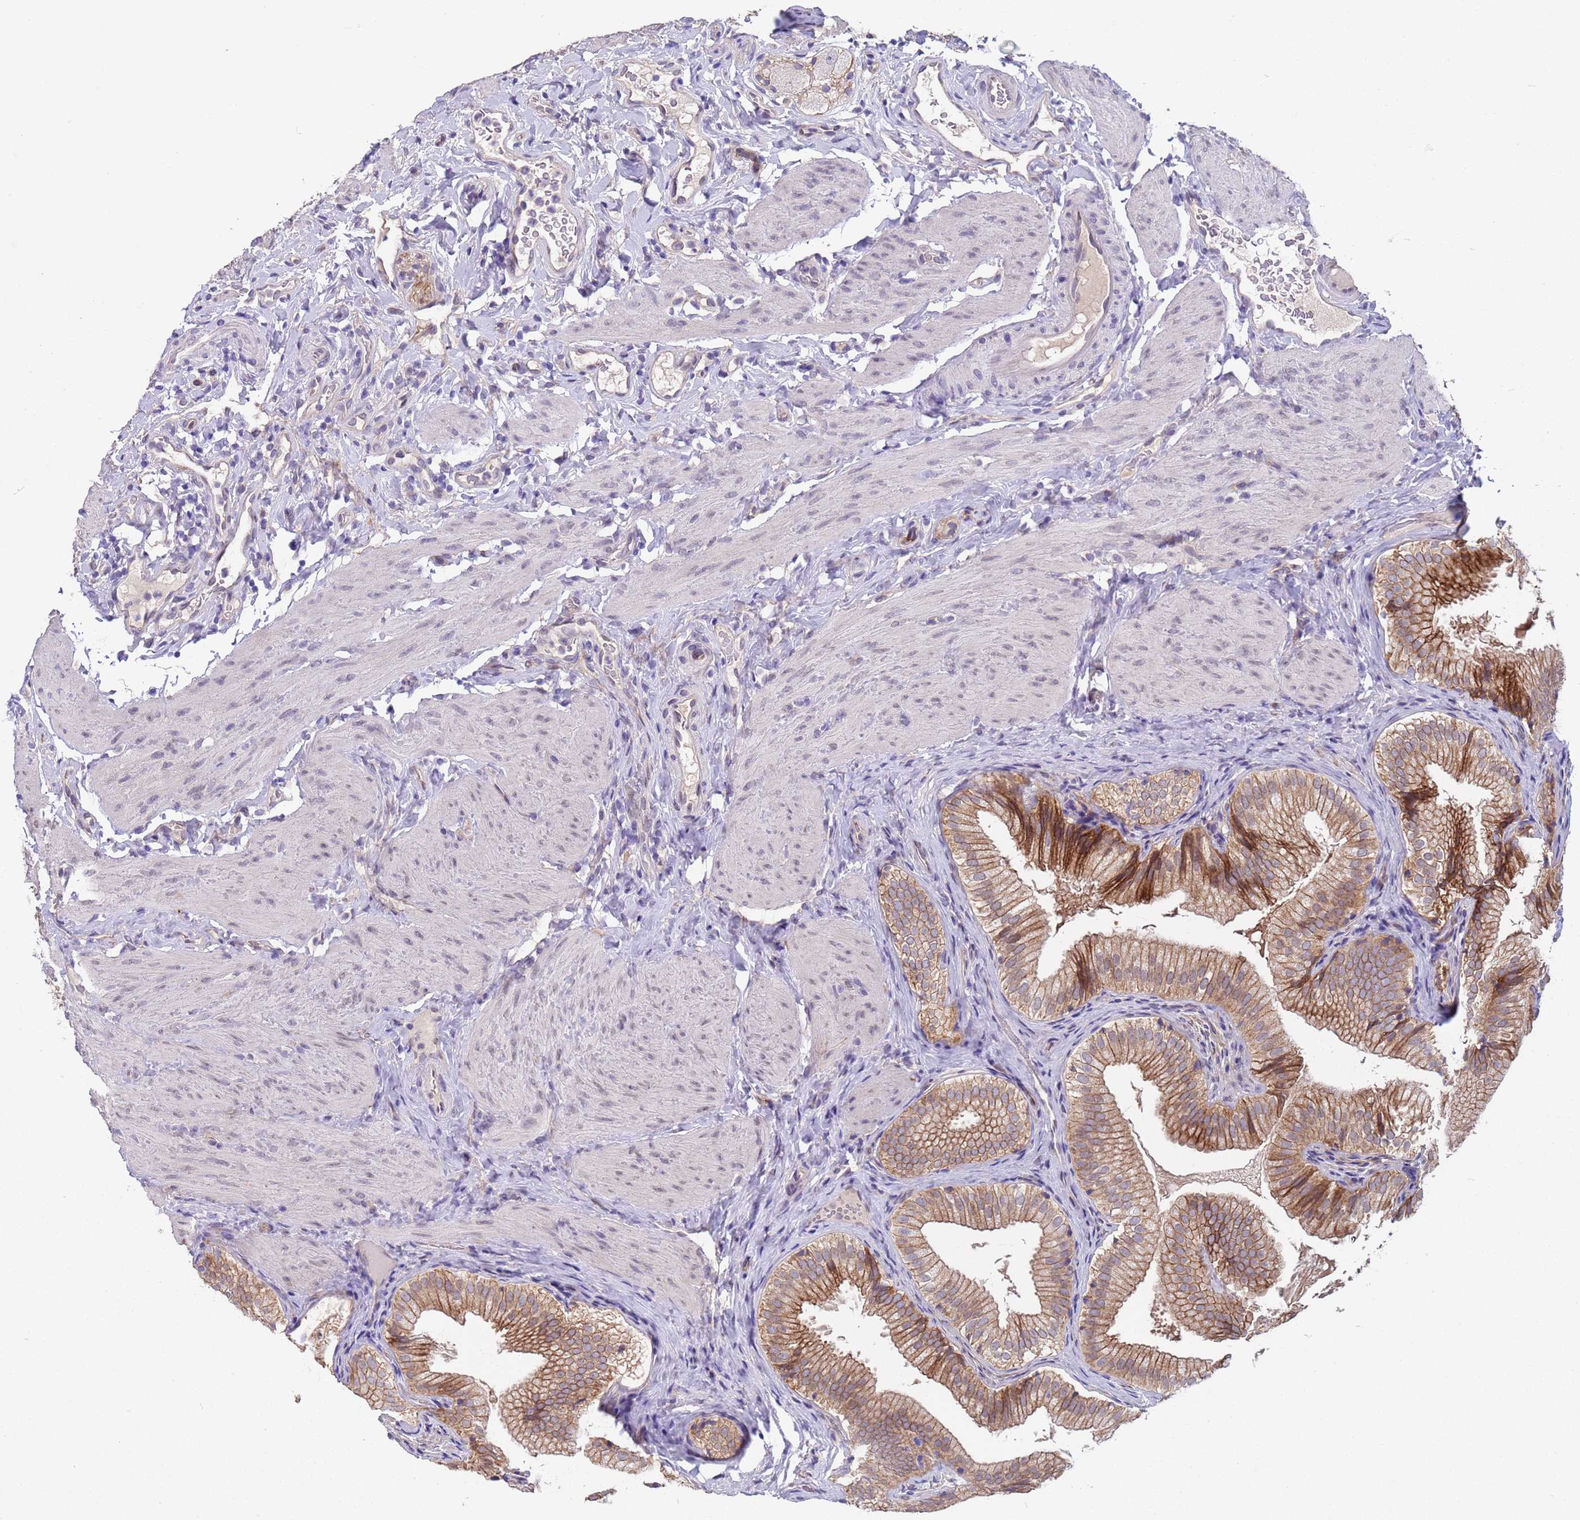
{"staining": {"intensity": "moderate", "quantity": ">75%", "location": "cytoplasmic/membranous"}, "tissue": "gallbladder", "cell_type": "Glandular cells", "image_type": "normal", "snomed": [{"axis": "morphology", "description": "Normal tissue, NOS"}, {"axis": "topography", "description": "Gallbladder"}], "caption": "This is a micrograph of IHC staining of benign gallbladder, which shows moderate expression in the cytoplasmic/membranous of glandular cells.", "gene": "TRMT10A", "patient": {"sex": "female", "age": 30}}